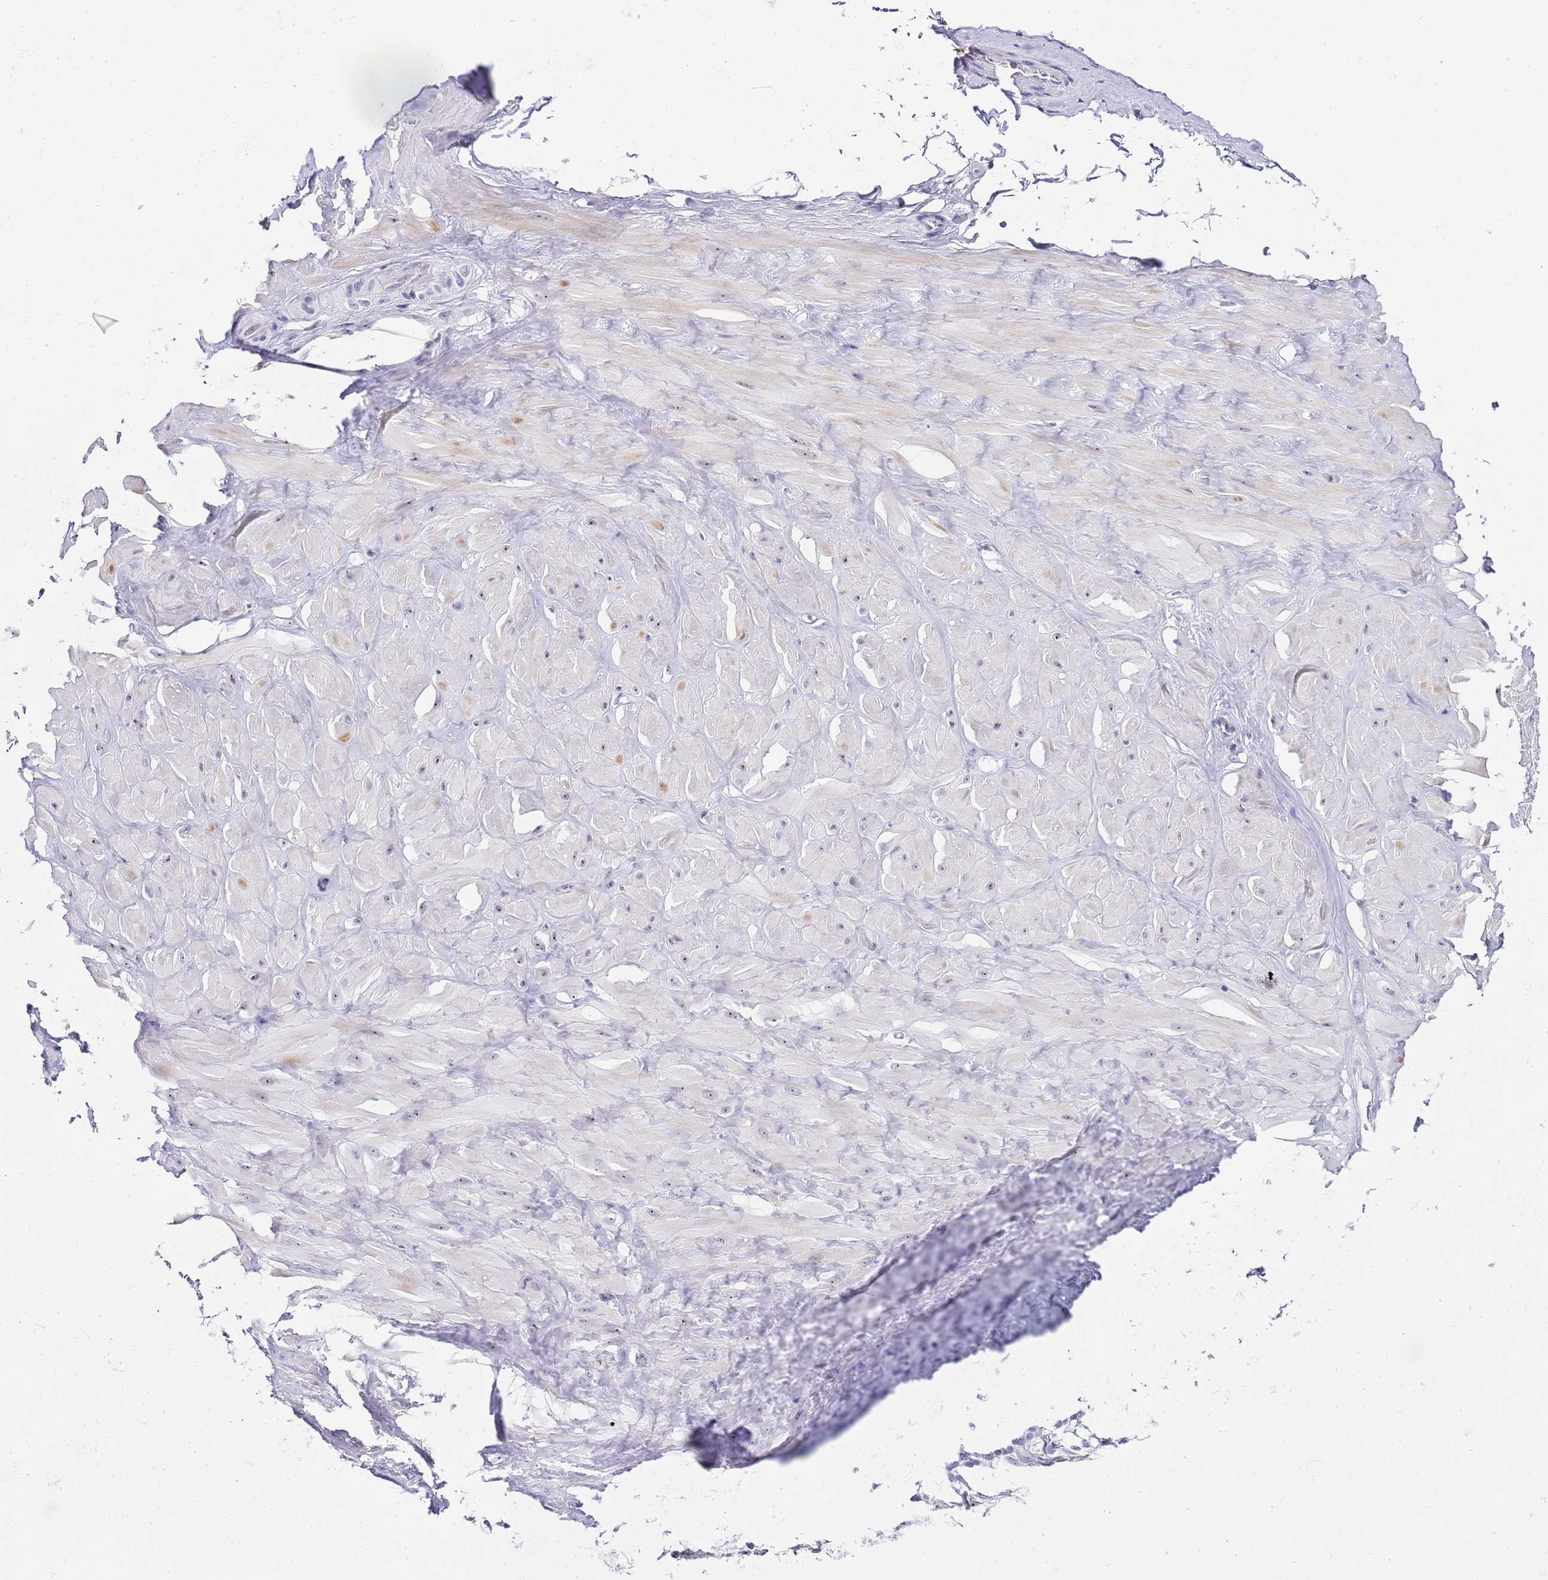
{"staining": {"intensity": "negative", "quantity": "none", "location": "none"}, "tissue": "adipose tissue", "cell_type": "Adipocytes", "image_type": "normal", "snomed": [{"axis": "morphology", "description": "Normal tissue, NOS"}, {"axis": "topography", "description": "Soft tissue"}, {"axis": "topography", "description": "Adipose tissue"}, {"axis": "topography", "description": "Vascular tissue"}, {"axis": "topography", "description": "Peripheral nerve tissue"}], "caption": "IHC histopathology image of benign adipose tissue: human adipose tissue stained with DAB demonstrates no significant protein positivity in adipocytes. The staining is performed using DAB (3,3'-diaminobenzidine) brown chromogen with nuclei counter-stained in using hematoxylin.", "gene": "NOP56", "patient": {"sex": "male", "age": 46}}